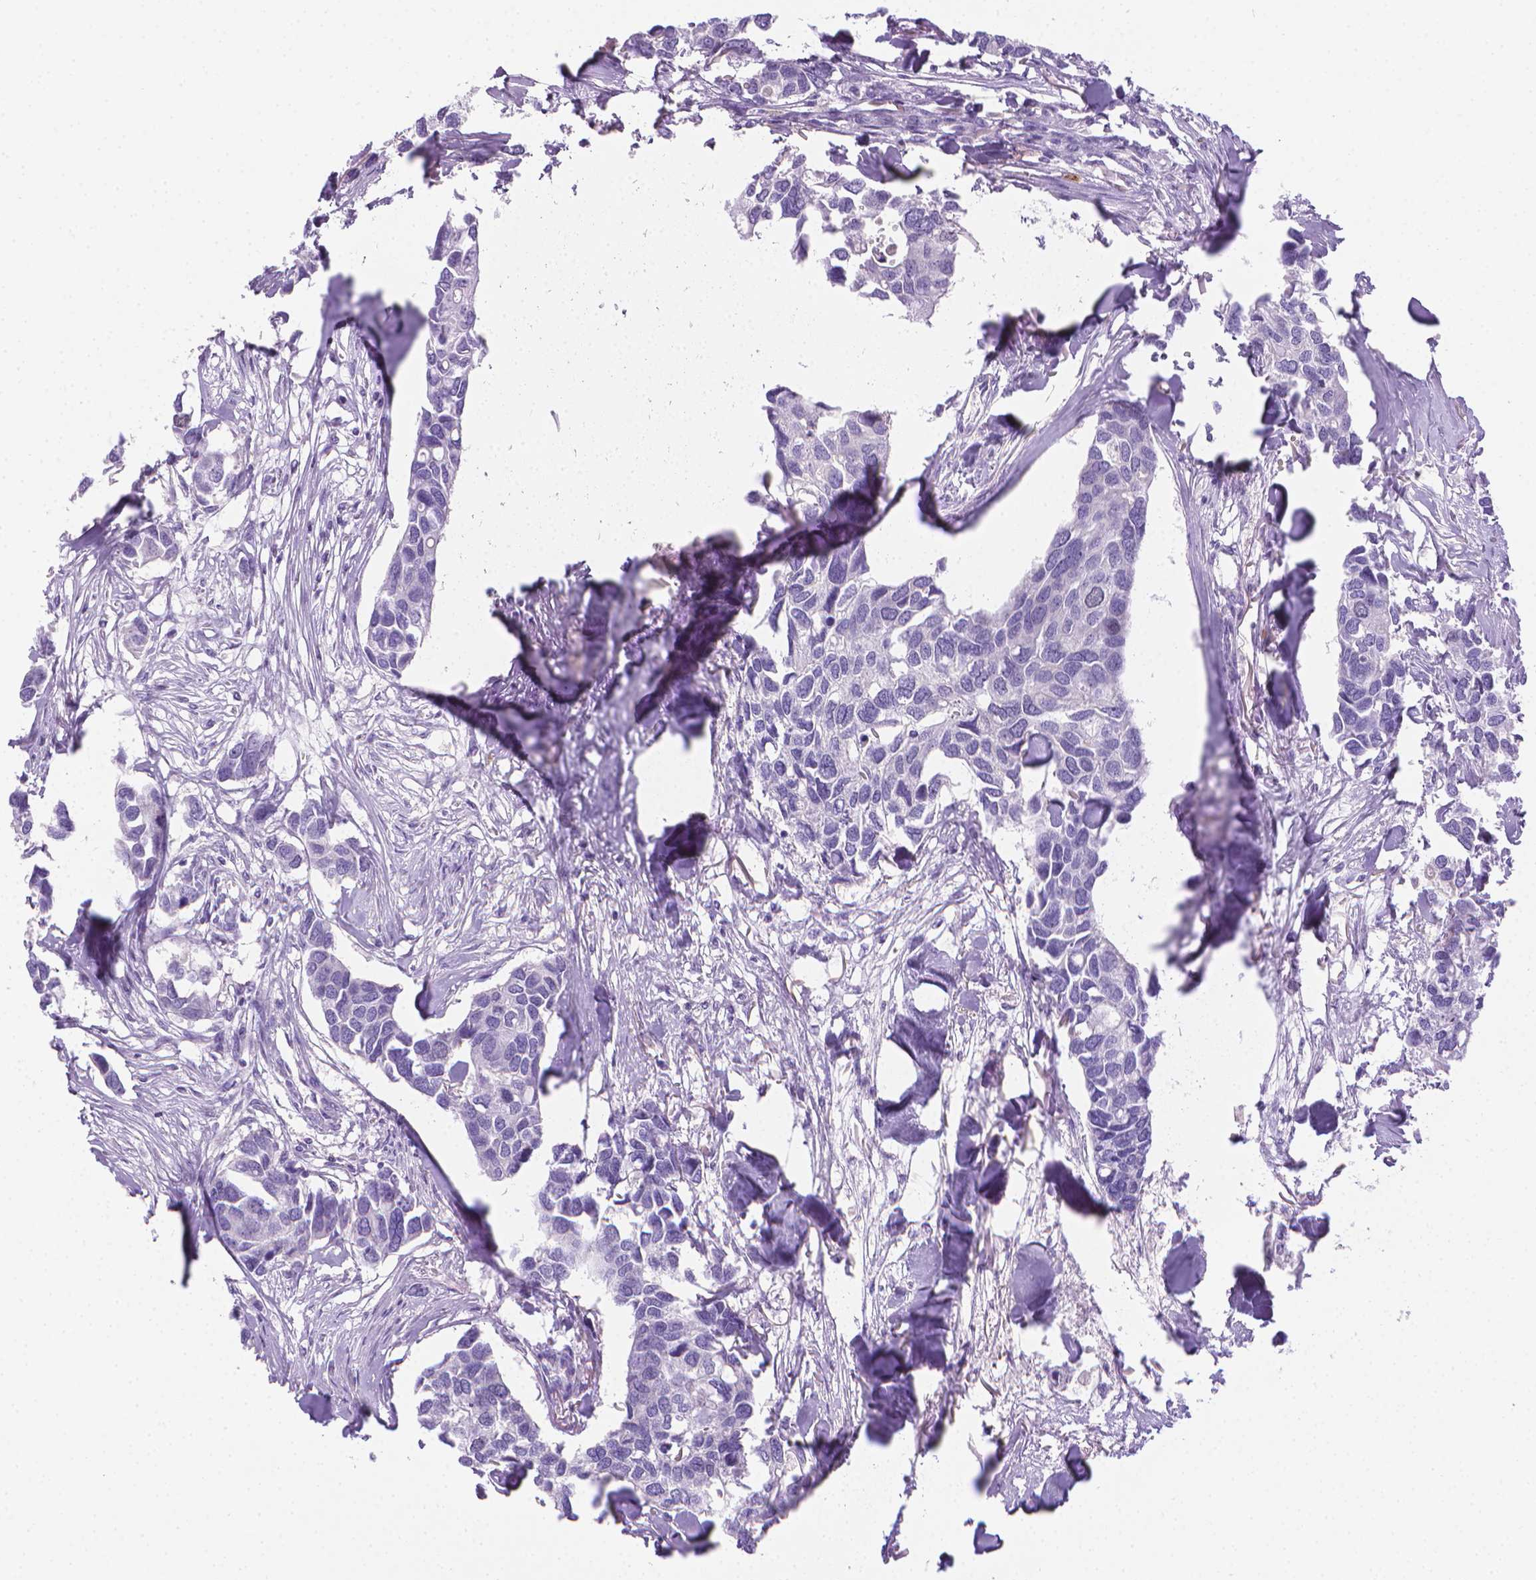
{"staining": {"intensity": "negative", "quantity": "none", "location": "none"}, "tissue": "breast cancer", "cell_type": "Tumor cells", "image_type": "cancer", "snomed": [{"axis": "morphology", "description": "Duct carcinoma"}, {"axis": "topography", "description": "Breast"}], "caption": "DAB (3,3'-diaminobenzidine) immunohistochemical staining of breast invasive ductal carcinoma demonstrates no significant staining in tumor cells.", "gene": "SPAG6", "patient": {"sex": "female", "age": 83}}